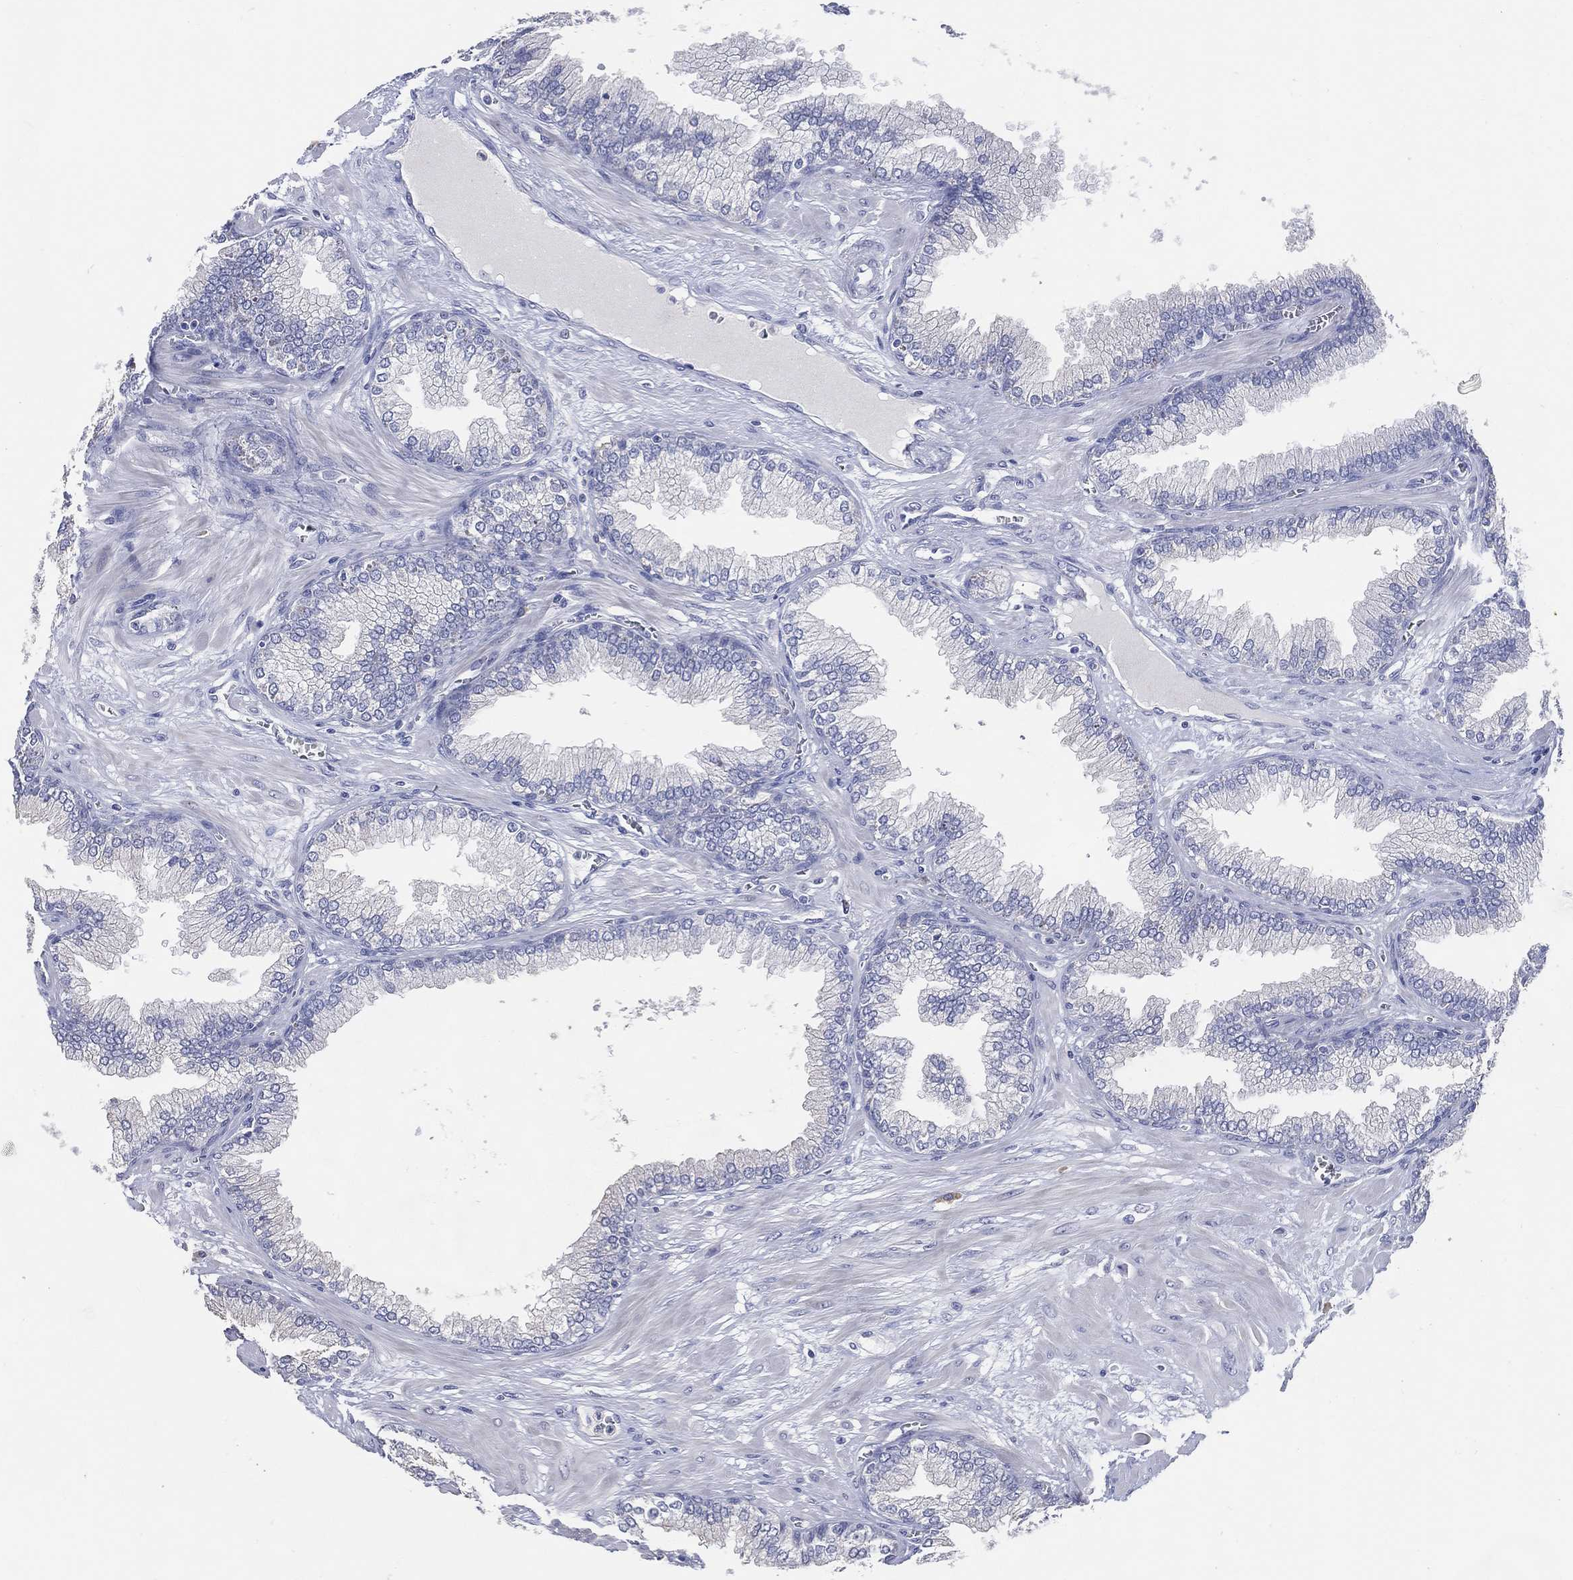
{"staining": {"intensity": "negative", "quantity": "none", "location": "none"}, "tissue": "prostate cancer", "cell_type": "Tumor cells", "image_type": "cancer", "snomed": [{"axis": "morphology", "description": "Adenocarcinoma, Low grade"}, {"axis": "topography", "description": "Prostate"}], "caption": "Immunohistochemical staining of human prostate adenocarcinoma (low-grade) displays no significant staining in tumor cells.", "gene": "DNAH6", "patient": {"sex": "male", "age": 69}}